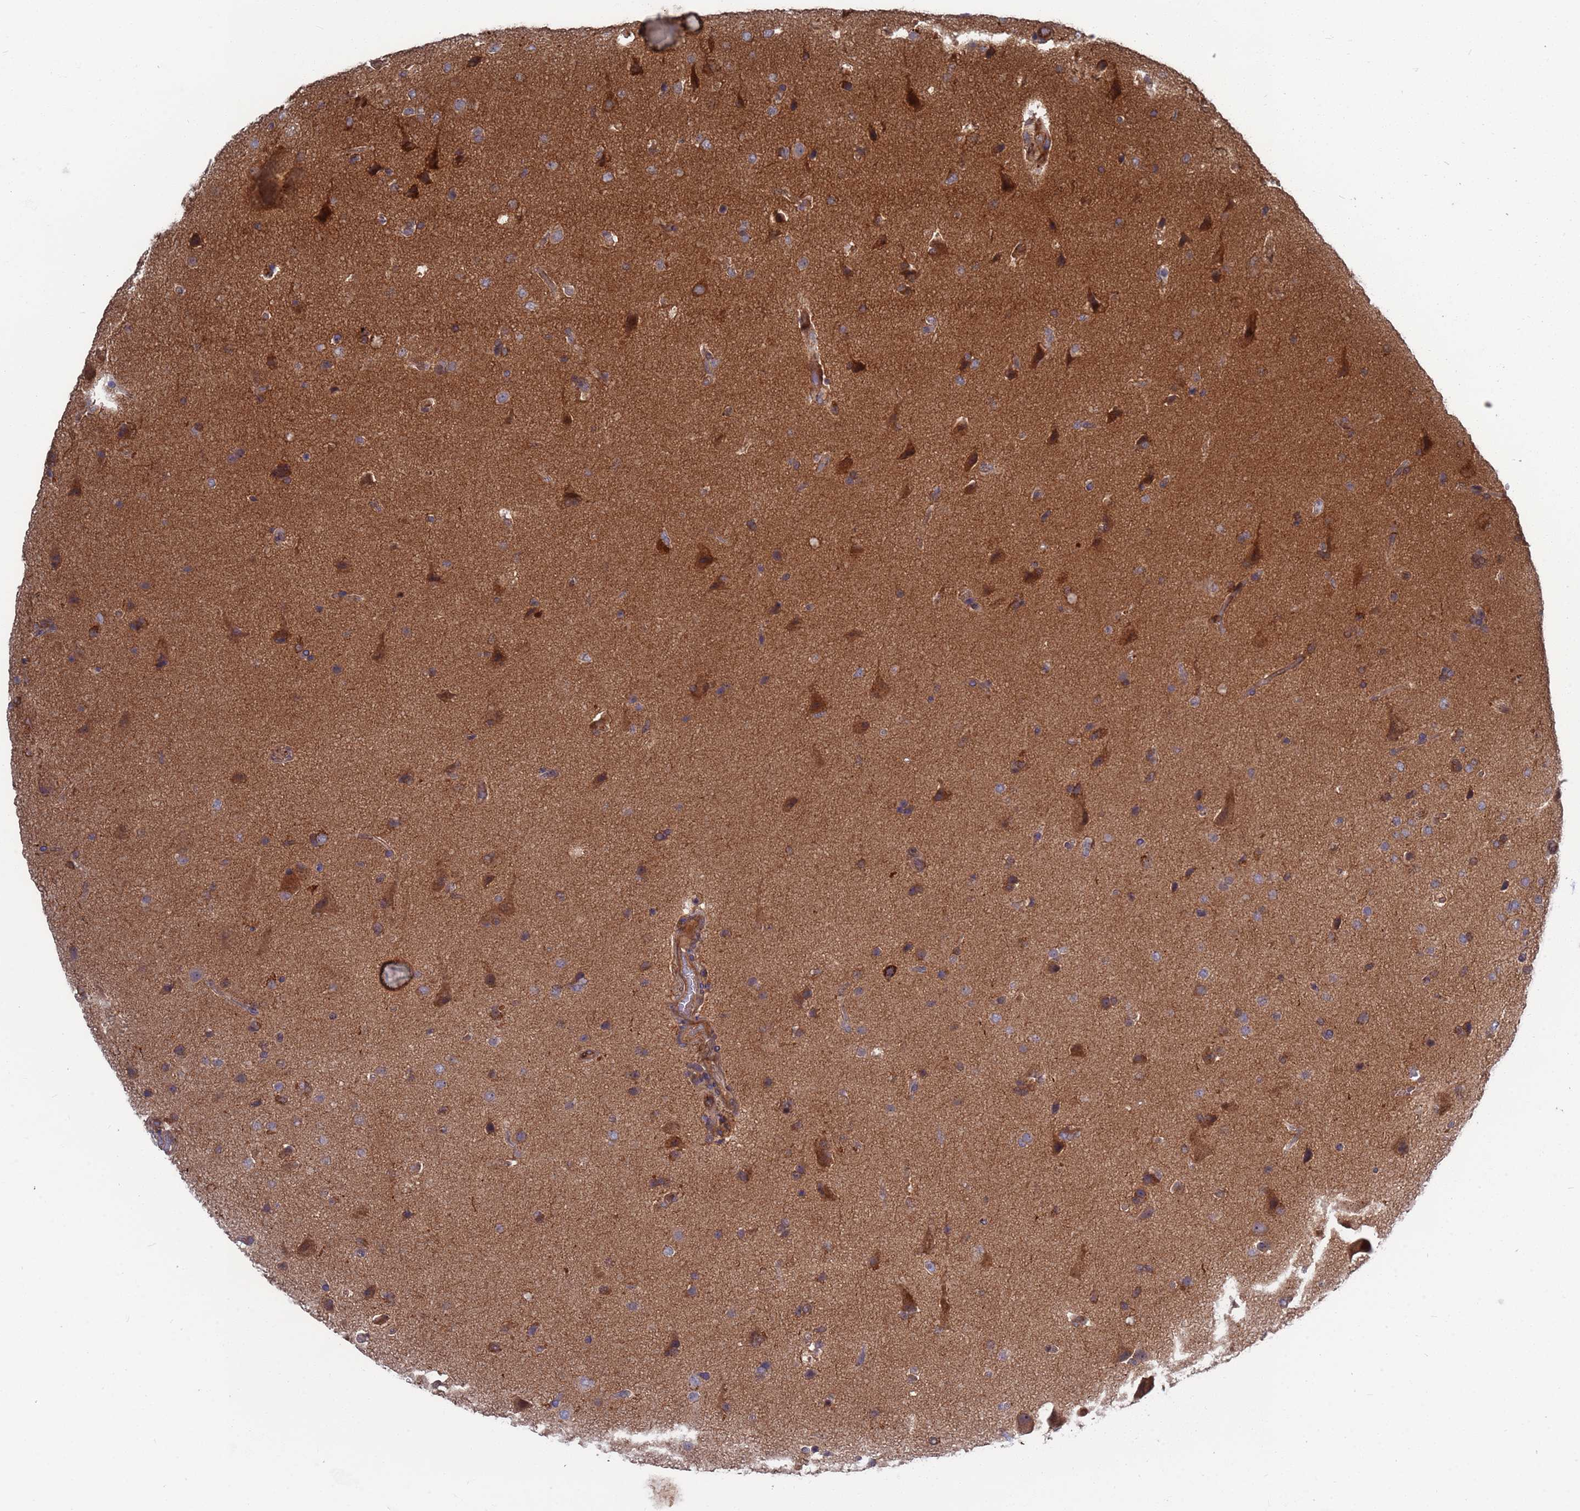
{"staining": {"intensity": "negative", "quantity": "none", "location": "none"}, "tissue": "glioma", "cell_type": "Tumor cells", "image_type": "cancer", "snomed": [{"axis": "morphology", "description": "Glioma, malignant, High grade"}, {"axis": "topography", "description": "Brain"}], "caption": "Image shows no significant protein staining in tumor cells of malignant glioma (high-grade). Brightfield microscopy of IHC stained with DAB (brown) and hematoxylin (blue), captured at high magnification.", "gene": "TMBIM6", "patient": {"sex": "male", "age": 72}}